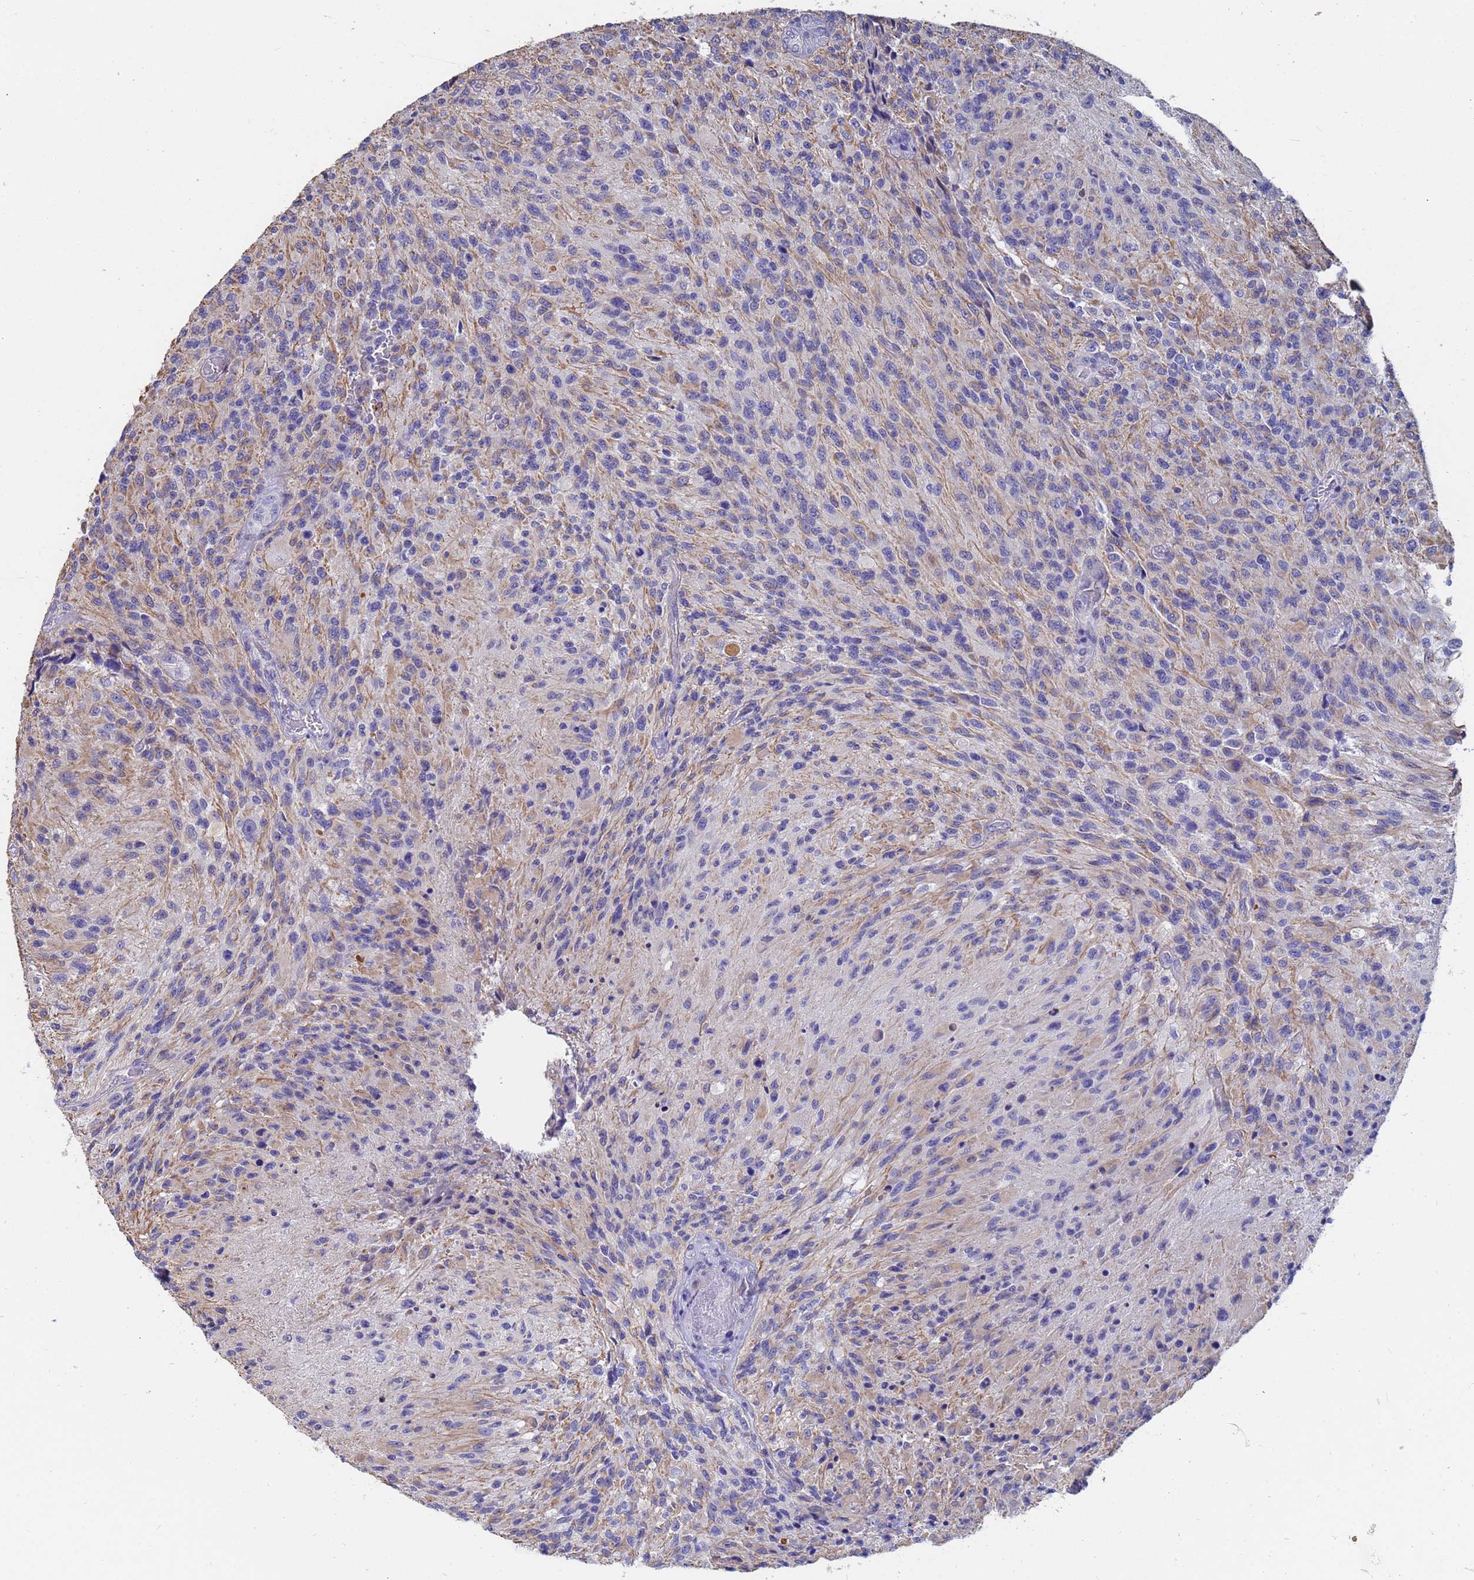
{"staining": {"intensity": "moderate", "quantity": "<25%", "location": "cytoplasmic/membranous"}, "tissue": "glioma", "cell_type": "Tumor cells", "image_type": "cancer", "snomed": [{"axis": "morphology", "description": "Normal tissue, NOS"}, {"axis": "morphology", "description": "Glioma, malignant, High grade"}, {"axis": "topography", "description": "Cerebral cortex"}], "caption": "High-grade glioma (malignant) stained with a brown dye displays moderate cytoplasmic/membranous positive positivity in about <25% of tumor cells.", "gene": "IHO1", "patient": {"sex": "male", "age": 56}}